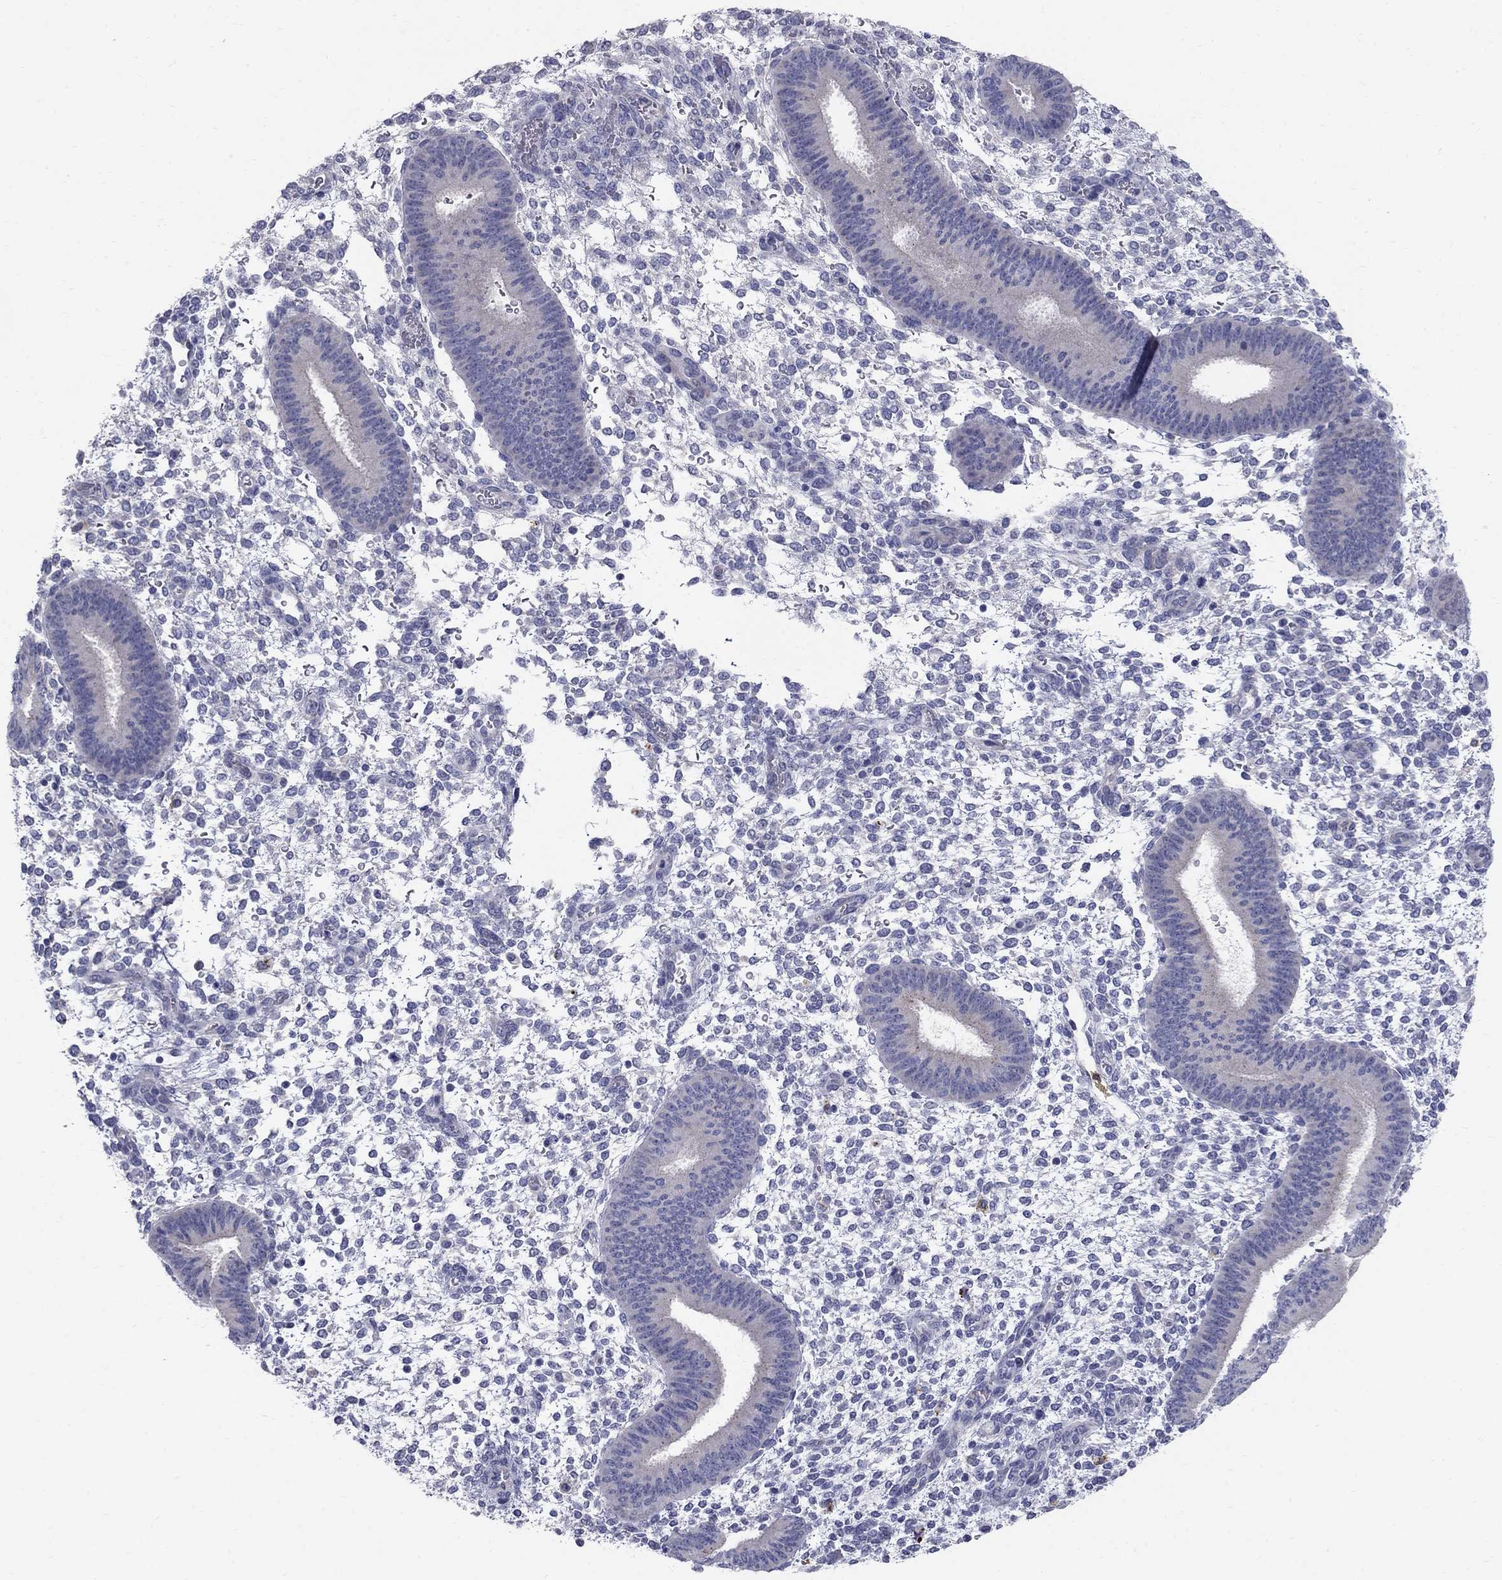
{"staining": {"intensity": "negative", "quantity": "none", "location": "none"}, "tissue": "endometrium", "cell_type": "Cells in endometrial stroma", "image_type": "normal", "snomed": [{"axis": "morphology", "description": "Normal tissue, NOS"}, {"axis": "topography", "description": "Endometrium"}], "caption": "DAB immunohistochemical staining of unremarkable endometrium shows no significant staining in cells in endometrial stroma.", "gene": "TP53TG5", "patient": {"sex": "female", "age": 39}}